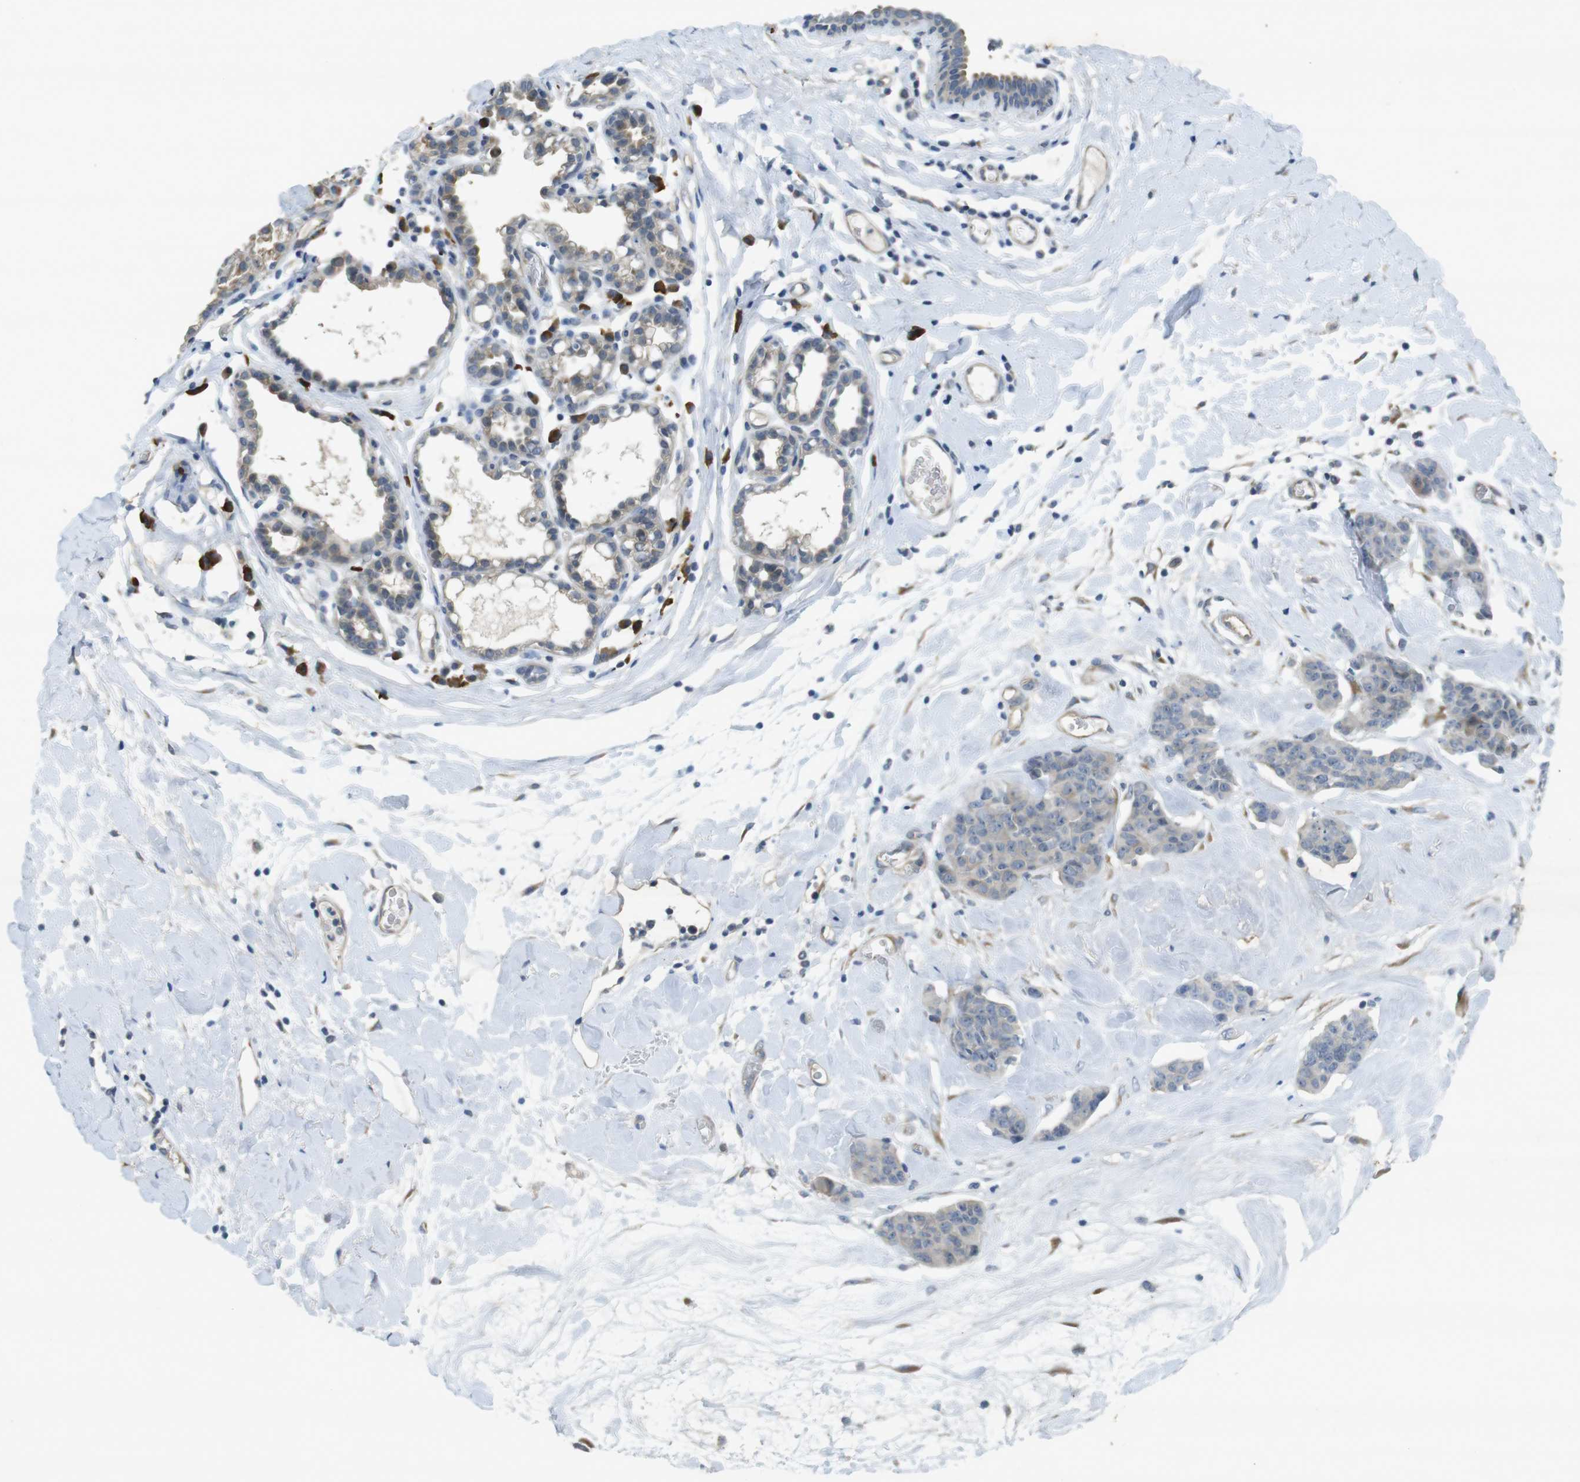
{"staining": {"intensity": "weak", "quantity": "25%-75%", "location": "cytoplasmic/membranous"}, "tissue": "breast cancer", "cell_type": "Tumor cells", "image_type": "cancer", "snomed": [{"axis": "morphology", "description": "Normal tissue, NOS"}, {"axis": "morphology", "description": "Duct carcinoma"}, {"axis": "topography", "description": "Breast"}], "caption": "Human breast infiltrating ductal carcinoma stained for a protein (brown) demonstrates weak cytoplasmic/membranous positive expression in about 25%-75% of tumor cells.", "gene": "FLCN", "patient": {"sex": "female", "age": 40}}